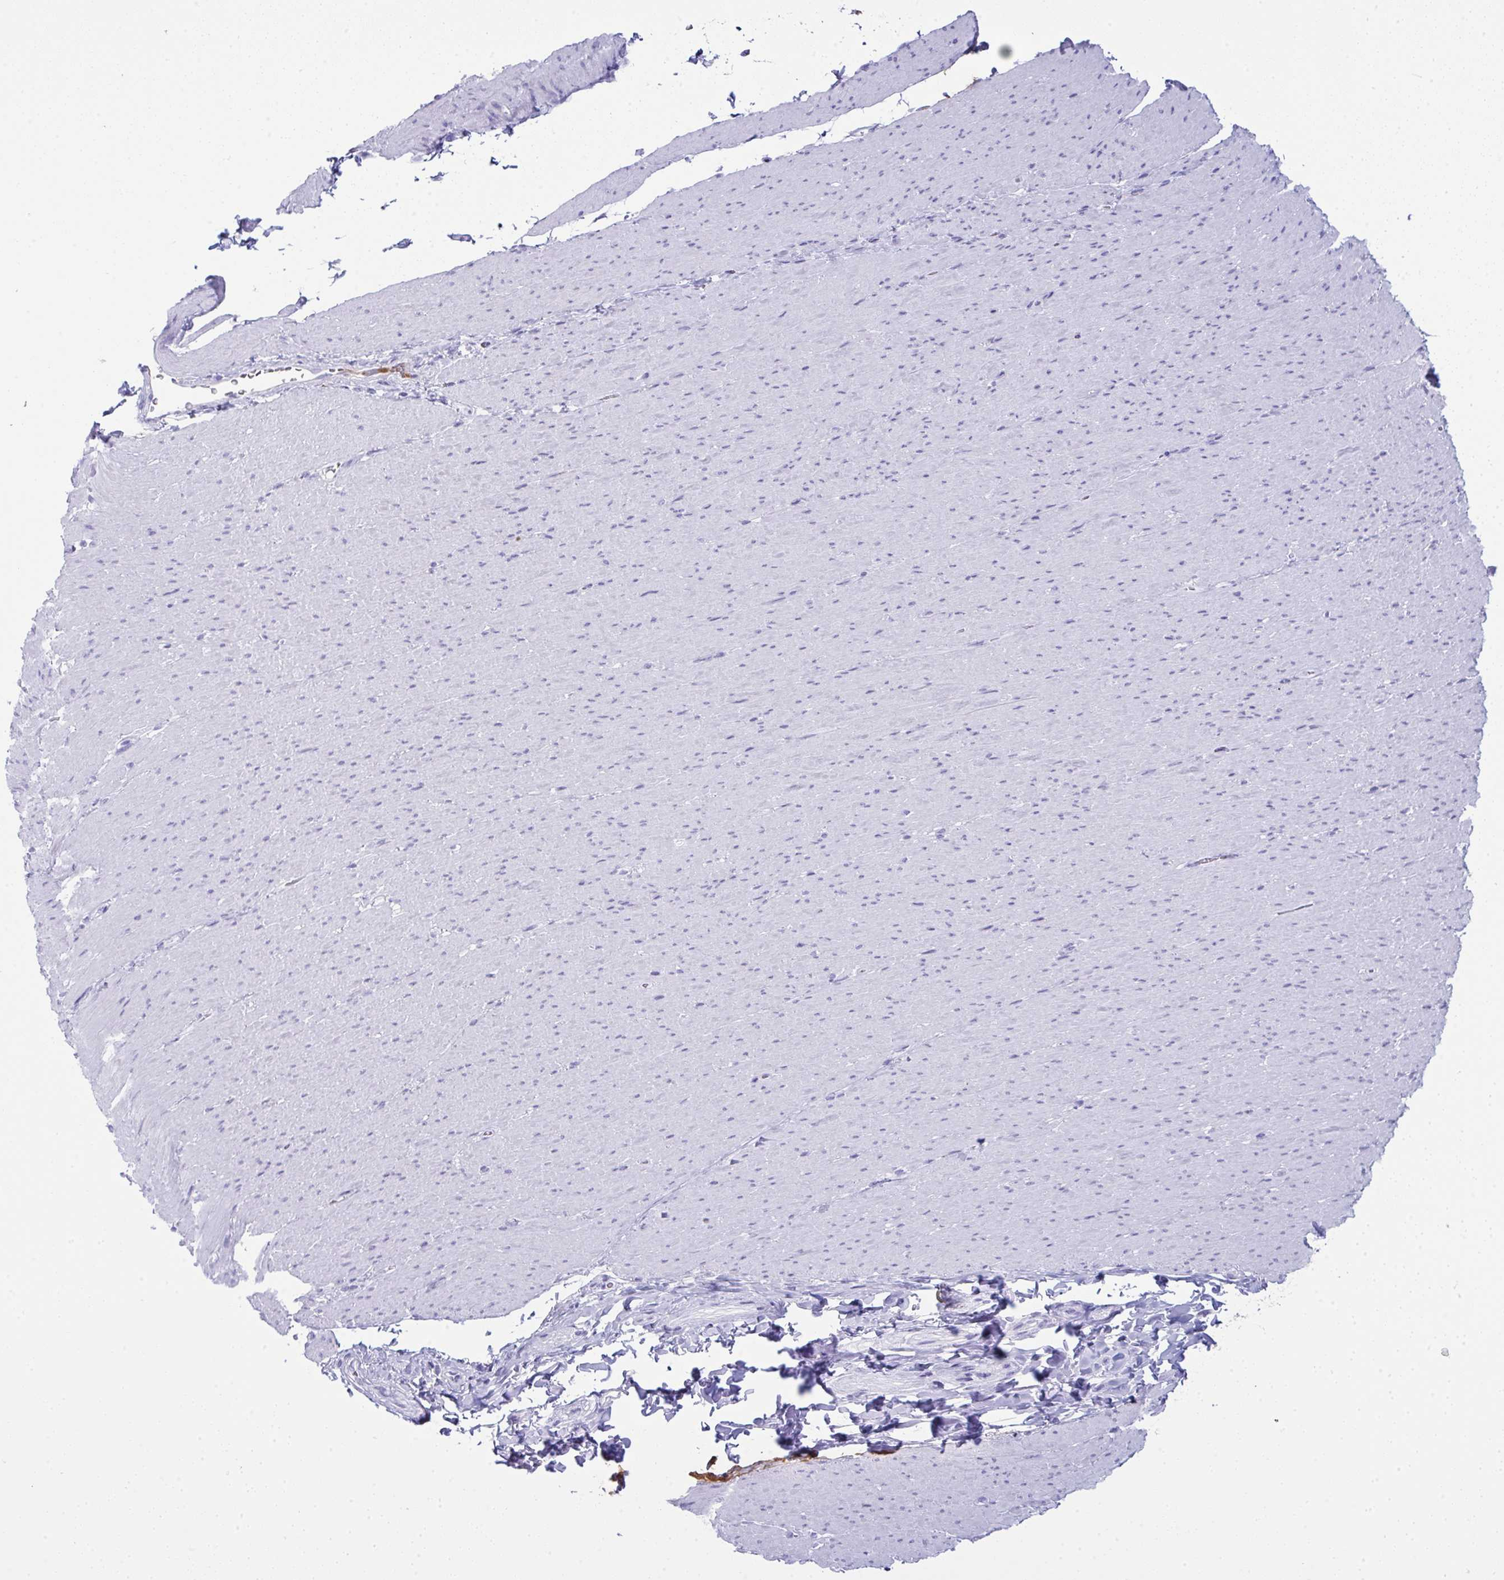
{"staining": {"intensity": "negative", "quantity": "none", "location": "none"}, "tissue": "smooth muscle", "cell_type": "Smooth muscle cells", "image_type": "normal", "snomed": [{"axis": "morphology", "description": "Normal tissue, NOS"}, {"axis": "topography", "description": "Smooth muscle"}, {"axis": "topography", "description": "Rectum"}], "caption": "High power microscopy image of an immunohistochemistry (IHC) histopathology image of benign smooth muscle, revealing no significant positivity in smooth muscle cells.", "gene": "JCHAIN", "patient": {"sex": "male", "age": 53}}